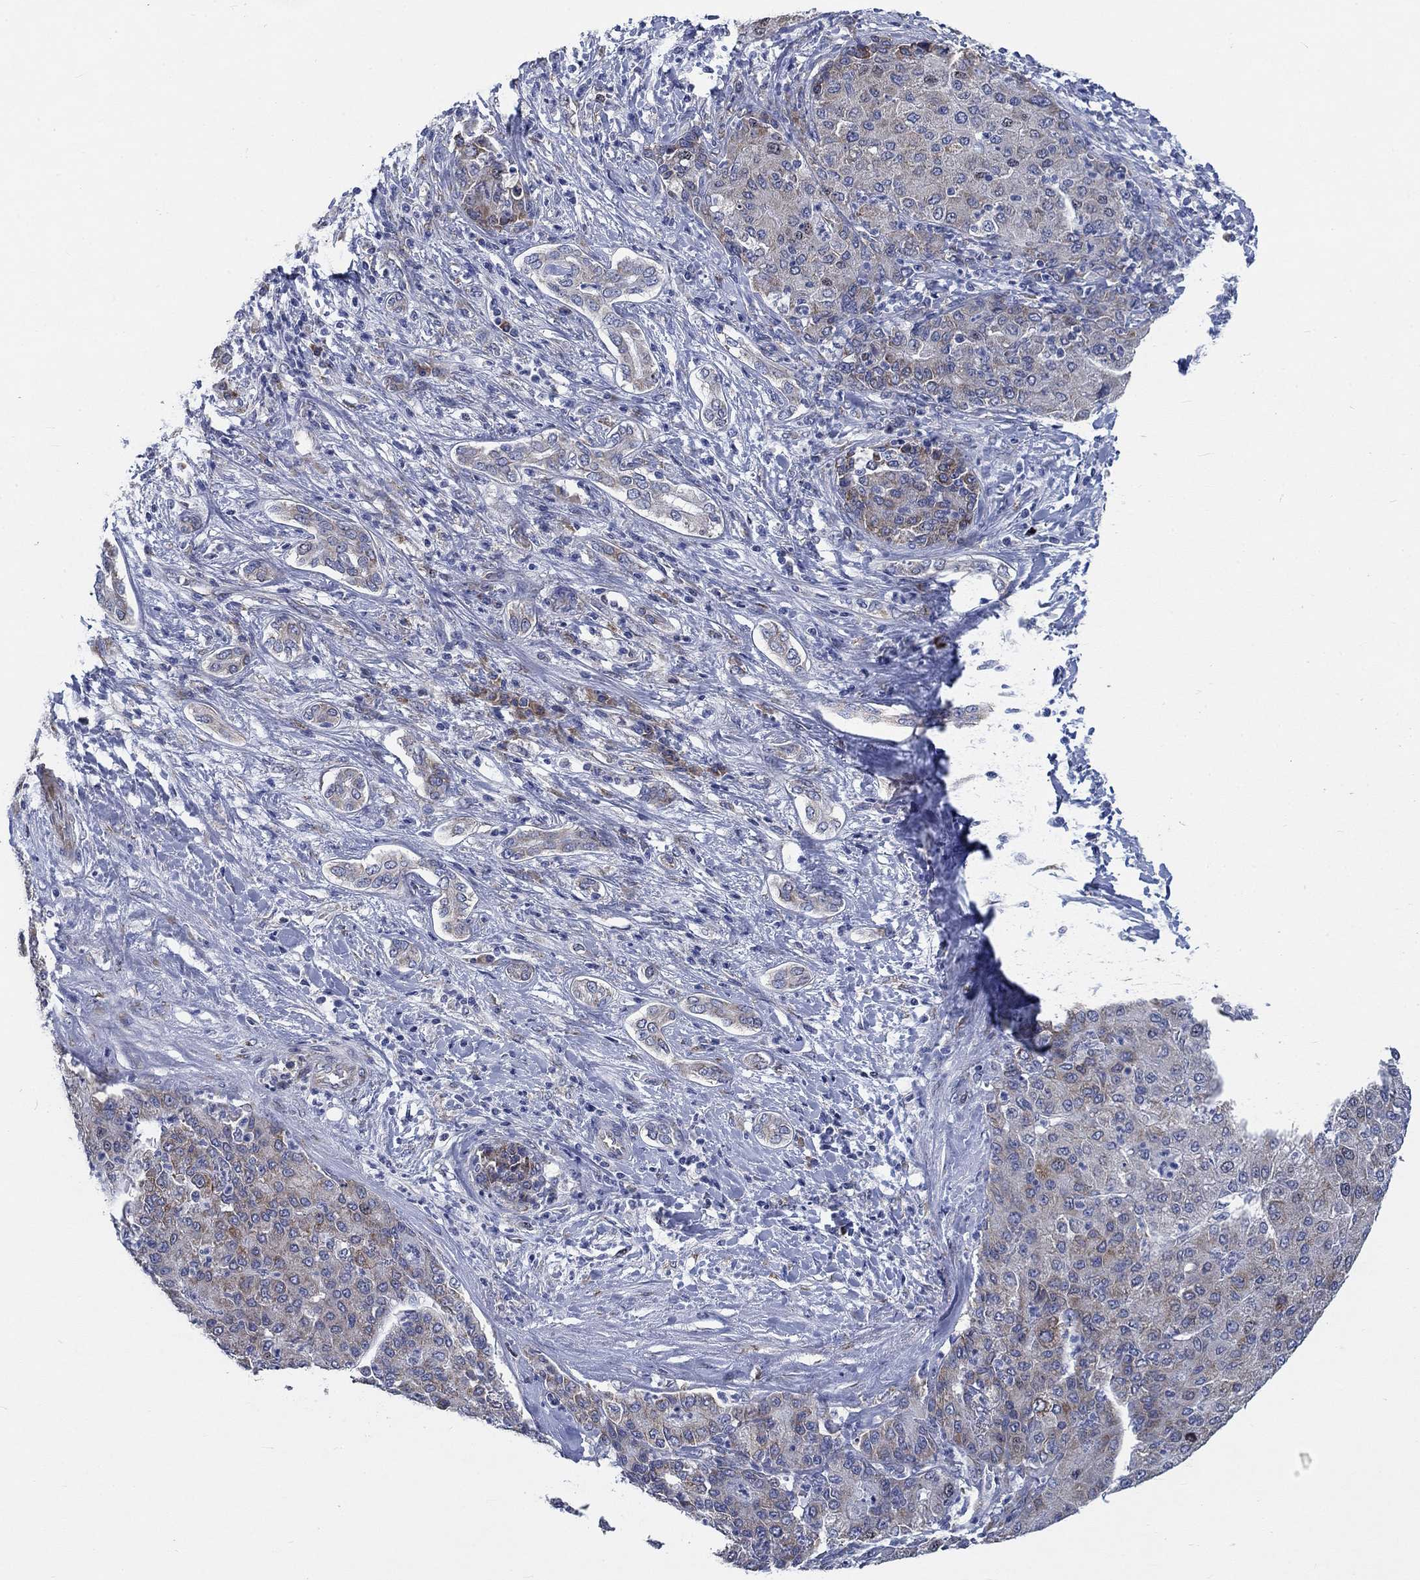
{"staining": {"intensity": "weak", "quantity": ">75%", "location": "cytoplasmic/membranous"}, "tissue": "liver cancer", "cell_type": "Tumor cells", "image_type": "cancer", "snomed": [{"axis": "morphology", "description": "Carcinoma, Hepatocellular, NOS"}, {"axis": "topography", "description": "Liver"}], "caption": "Hepatocellular carcinoma (liver) stained for a protein shows weak cytoplasmic/membranous positivity in tumor cells.", "gene": "MMP24", "patient": {"sex": "male", "age": 65}}